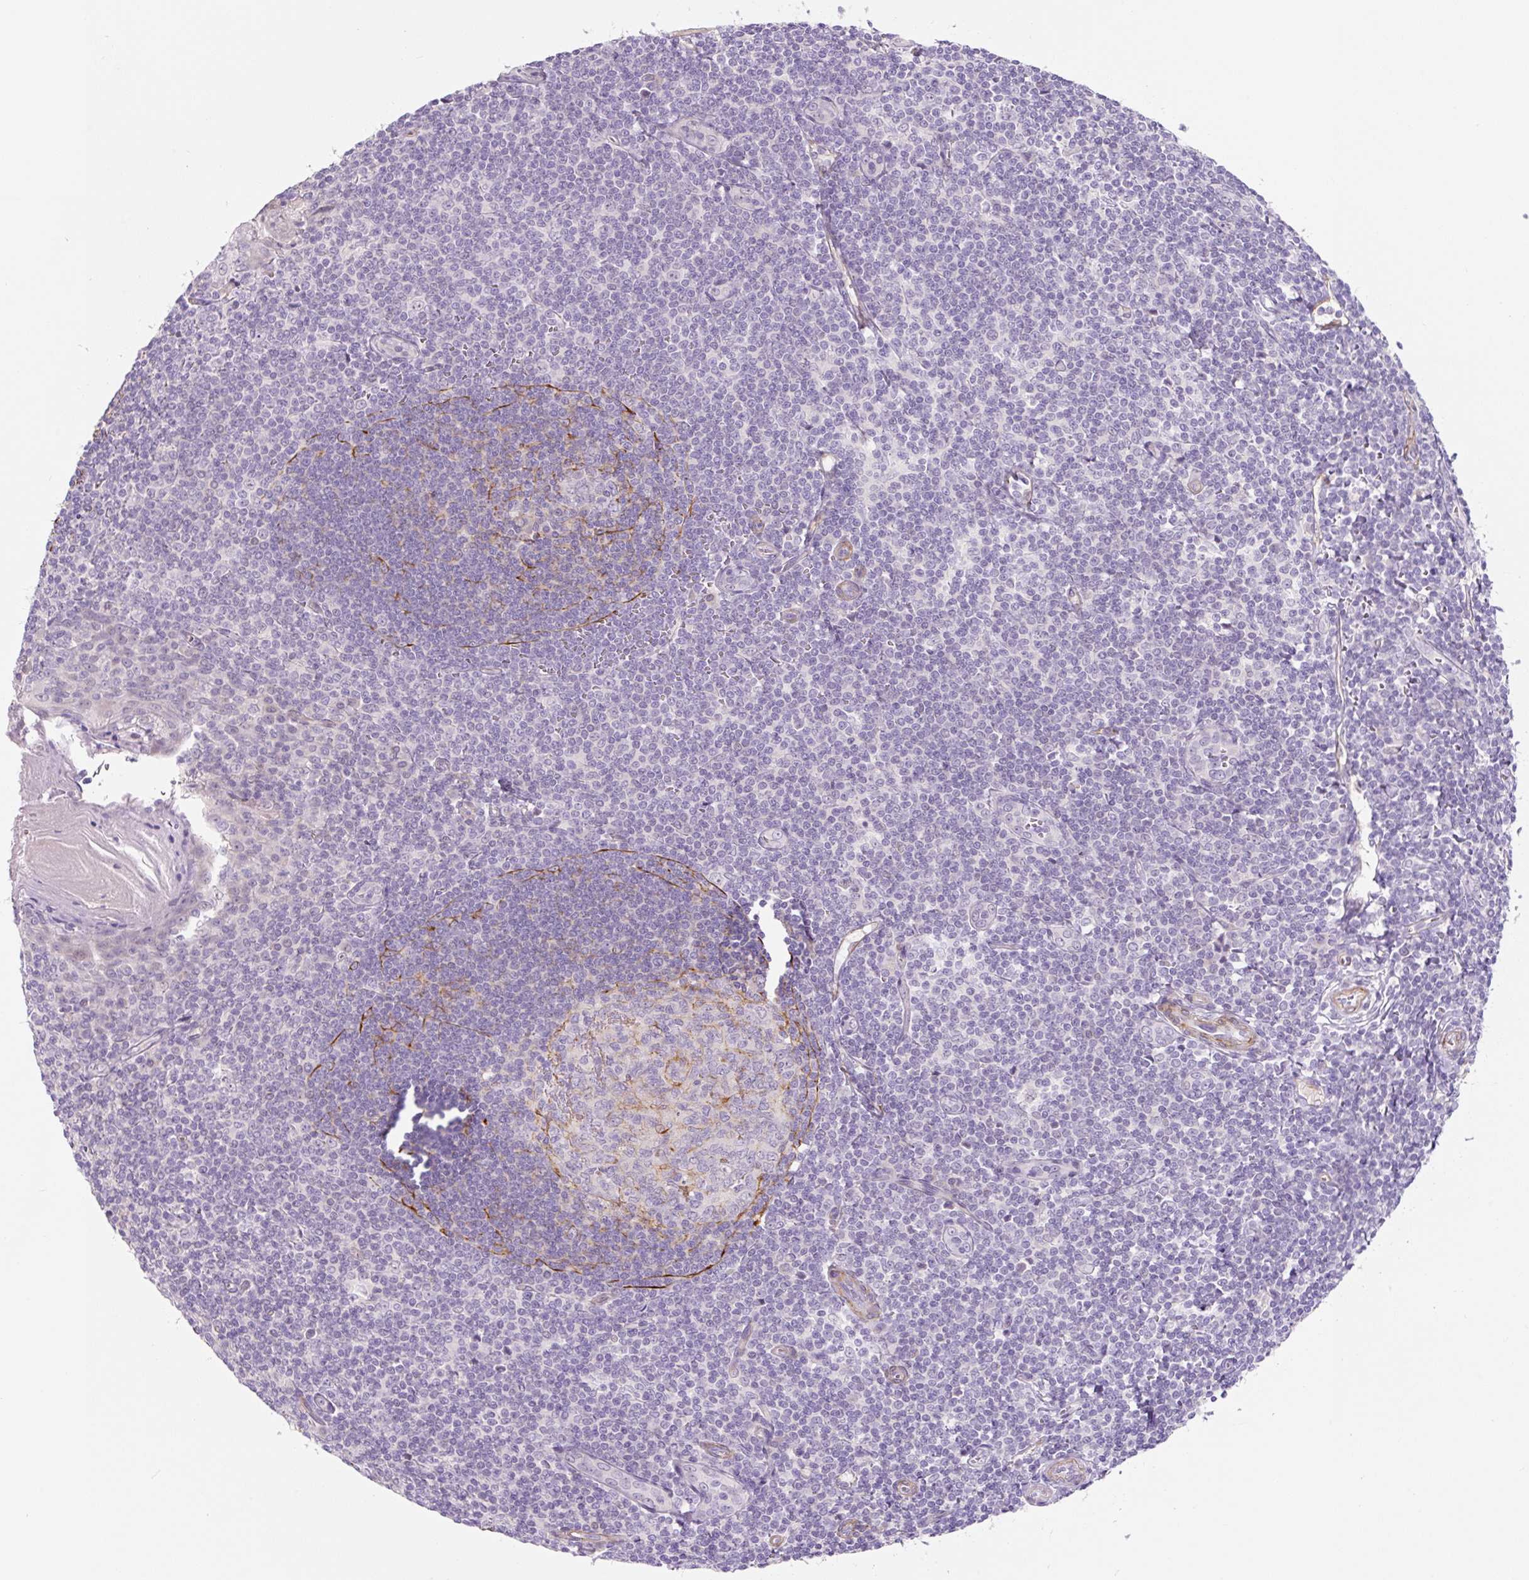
{"staining": {"intensity": "moderate", "quantity": "<25%", "location": "cytoplasmic/membranous"}, "tissue": "tonsil", "cell_type": "Germinal center cells", "image_type": "normal", "snomed": [{"axis": "morphology", "description": "Normal tissue, NOS"}, {"axis": "topography", "description": "Tonsil"}], "caption": "Approximately <25% of germinal center cells in benign tonsil reveal moderate cytoplasmic/membranous protein expression as visualized by brown immunohistochemical staining.", "gene": "CCL25", "patient": {"sex": "male", "age": 27}}